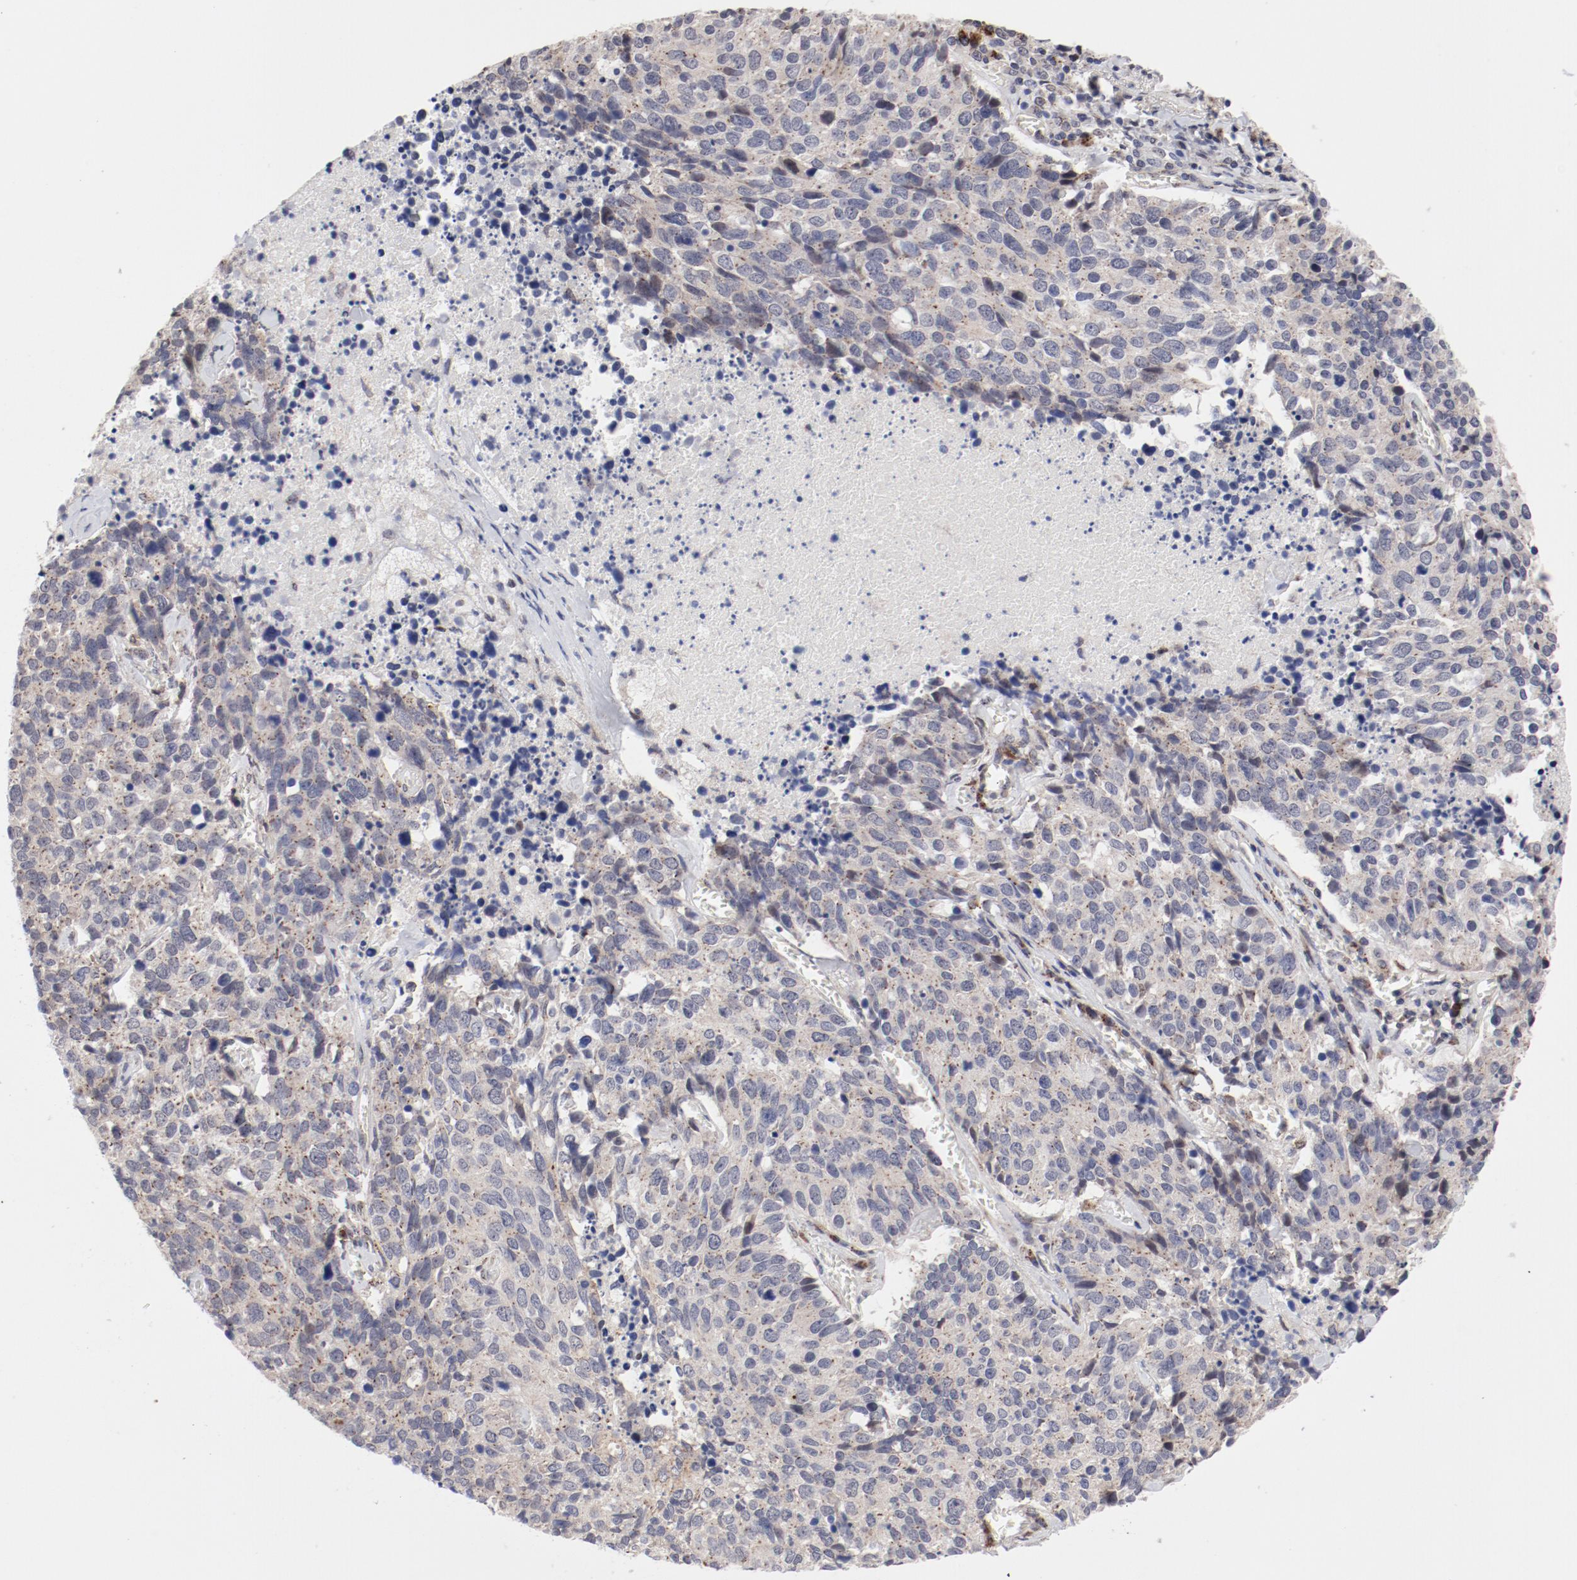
{"staining": {"intensity": "negative", "quantity": "none", "location": "none"}, "tissue": "lung cancer", "cell_type": "Tumor cells", "image_type": "cancer", "snomed": [{"axis": "morphology", "description": "Neoplasm, malignant, NOS"}, {"axis": "topography", "description": "Lung"}], "caption": "An immunohistochemistry (IHC) photomicrograph of lung cancer (neoplasm (malignant)) is shown. There is no staining in tumor cells of lung cancer (neoplasm (malignant)).", "gene": "RPL12", "patient": {"sex": "female", "age": 76}}